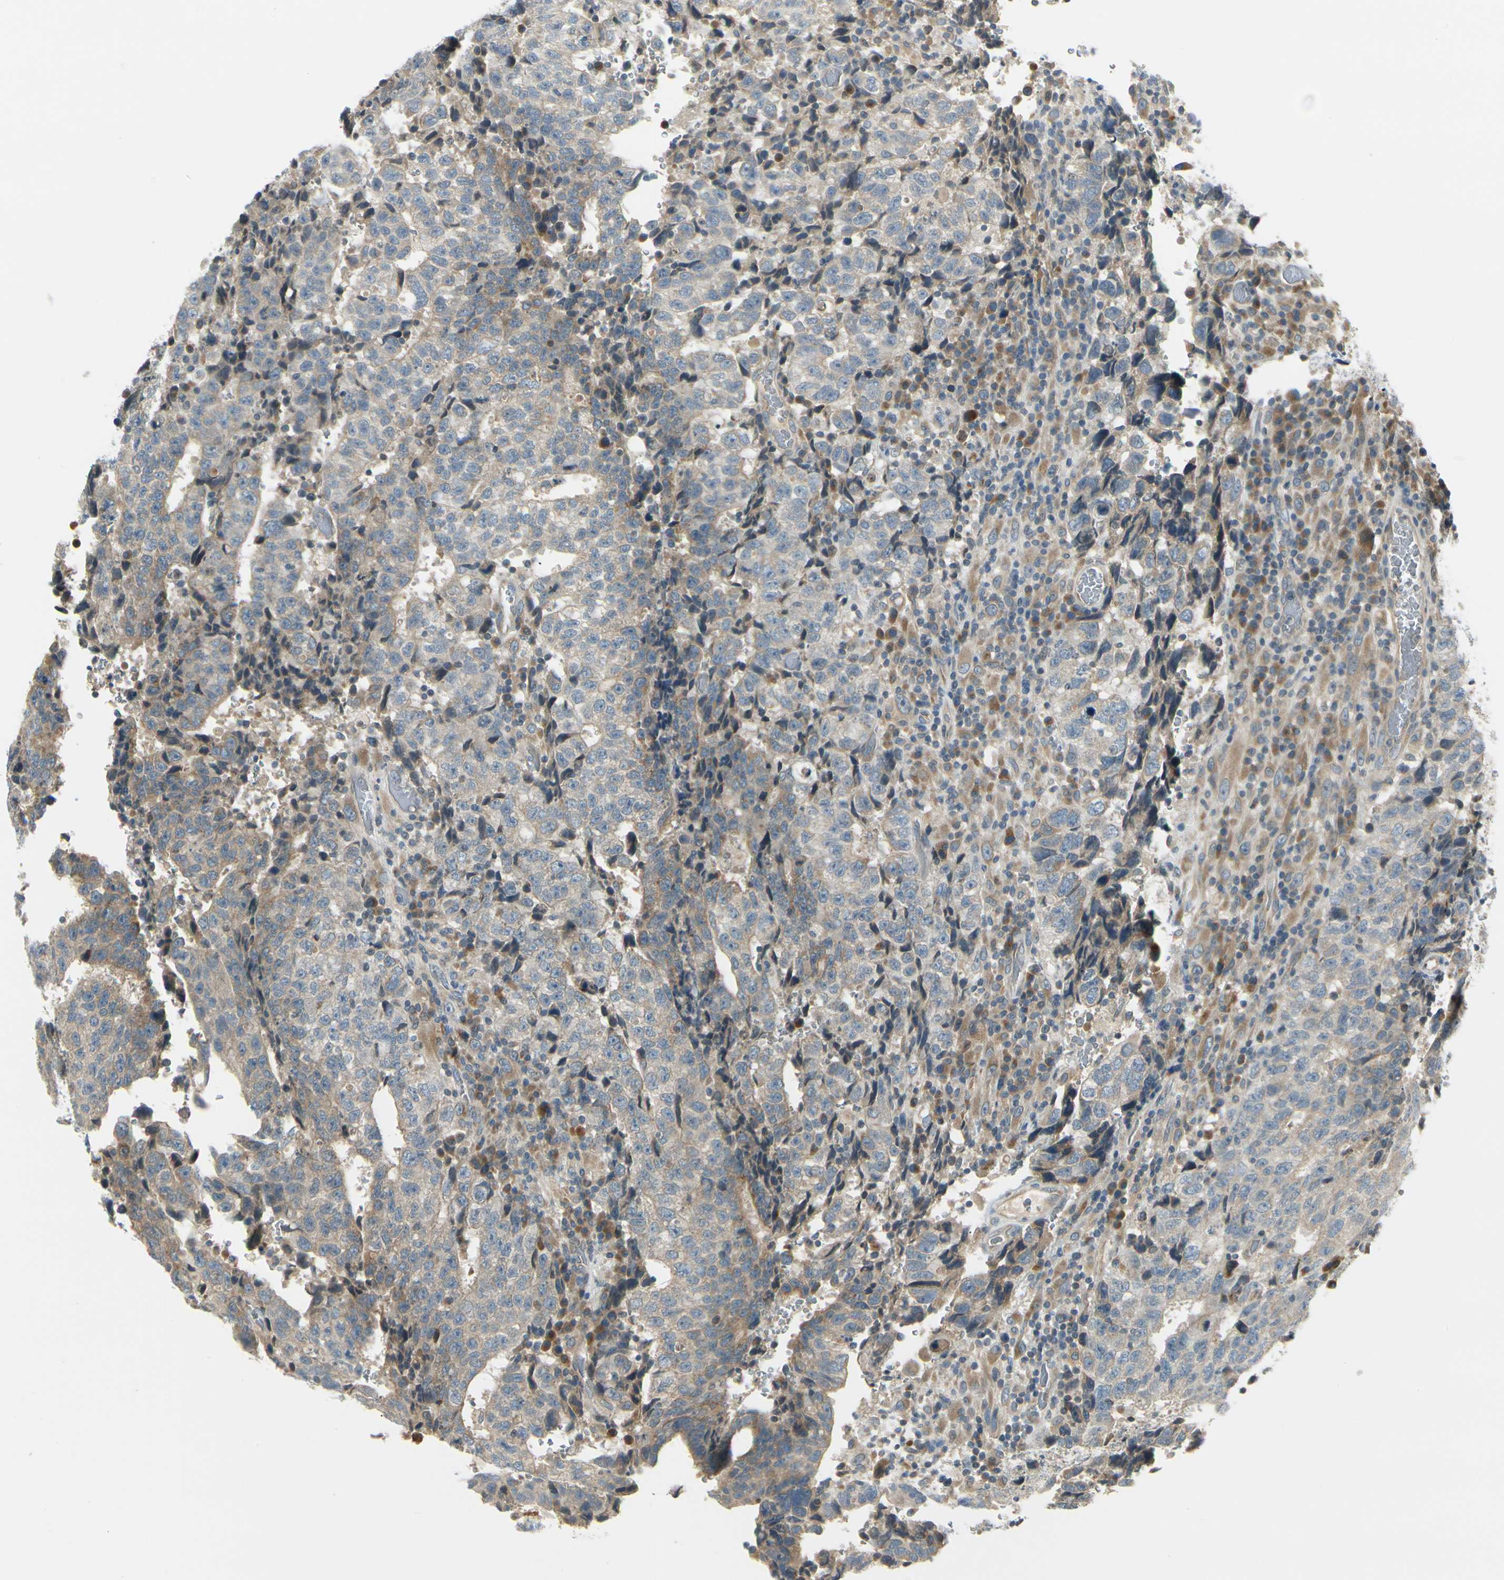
{"staining": {"intensity": "weak", "quantity": ">75%", "location": "cytoplasmic/membranous"}, "tissue": "testis cancer", "cell_type": "Tumor cells", "image_type": "cancer", "snomed": [{"axis": "morphology", "description": "Necrosis, NOS"}, {"axis": "morphology", "description": "Carcinoma, Embryonal, NOS"}, {"axis": "topography", "description": "Testis"}], "caption": "Immunohistochemical staining of human testis cancer displays weak cytoplasmic/membranous protein expression in about >75% of tumor cells.", "gene": "BNIP1", "patient": {"sex": "male", "age": 19}}